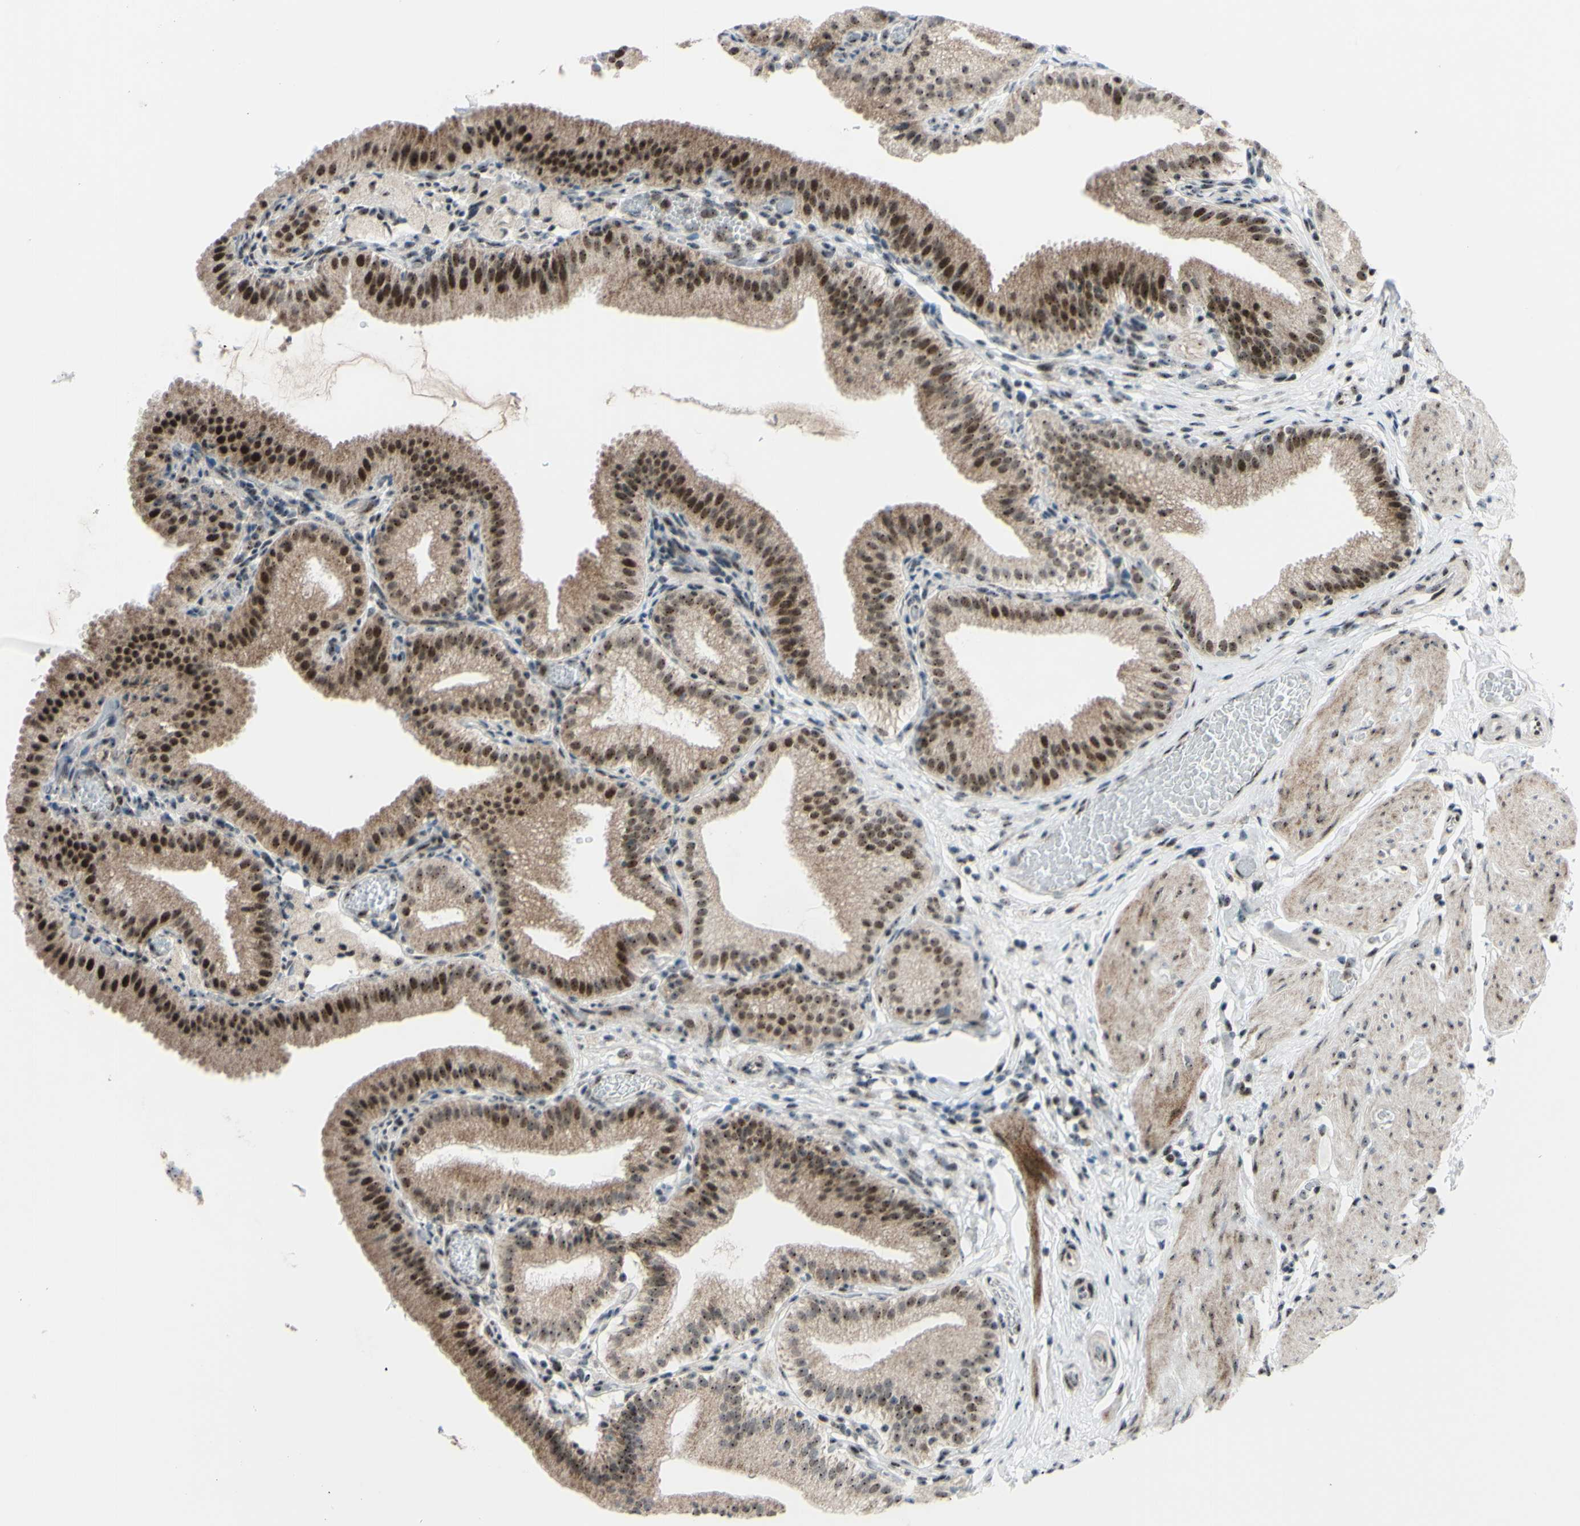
{"staining": {"intensity": "strong", "quantity": ">75%", "location": "nuclear"}, "tissue": "gallbladder", "cell_type": "Glandular cells", "image_type": "normal", "snomed": [{"axis": "morphology", "description": "Normal tissue, NOS"}, {"axis": "topography", "description": "Gallbladder"}], "caption": "Strong nuclear expression for a protein is appreciated in approximately >75% of glandular cells of benign gallbladder using immunohistochemistry.", "gene": "POLR1A", "patient": {"sex": "male", "age": 54}}